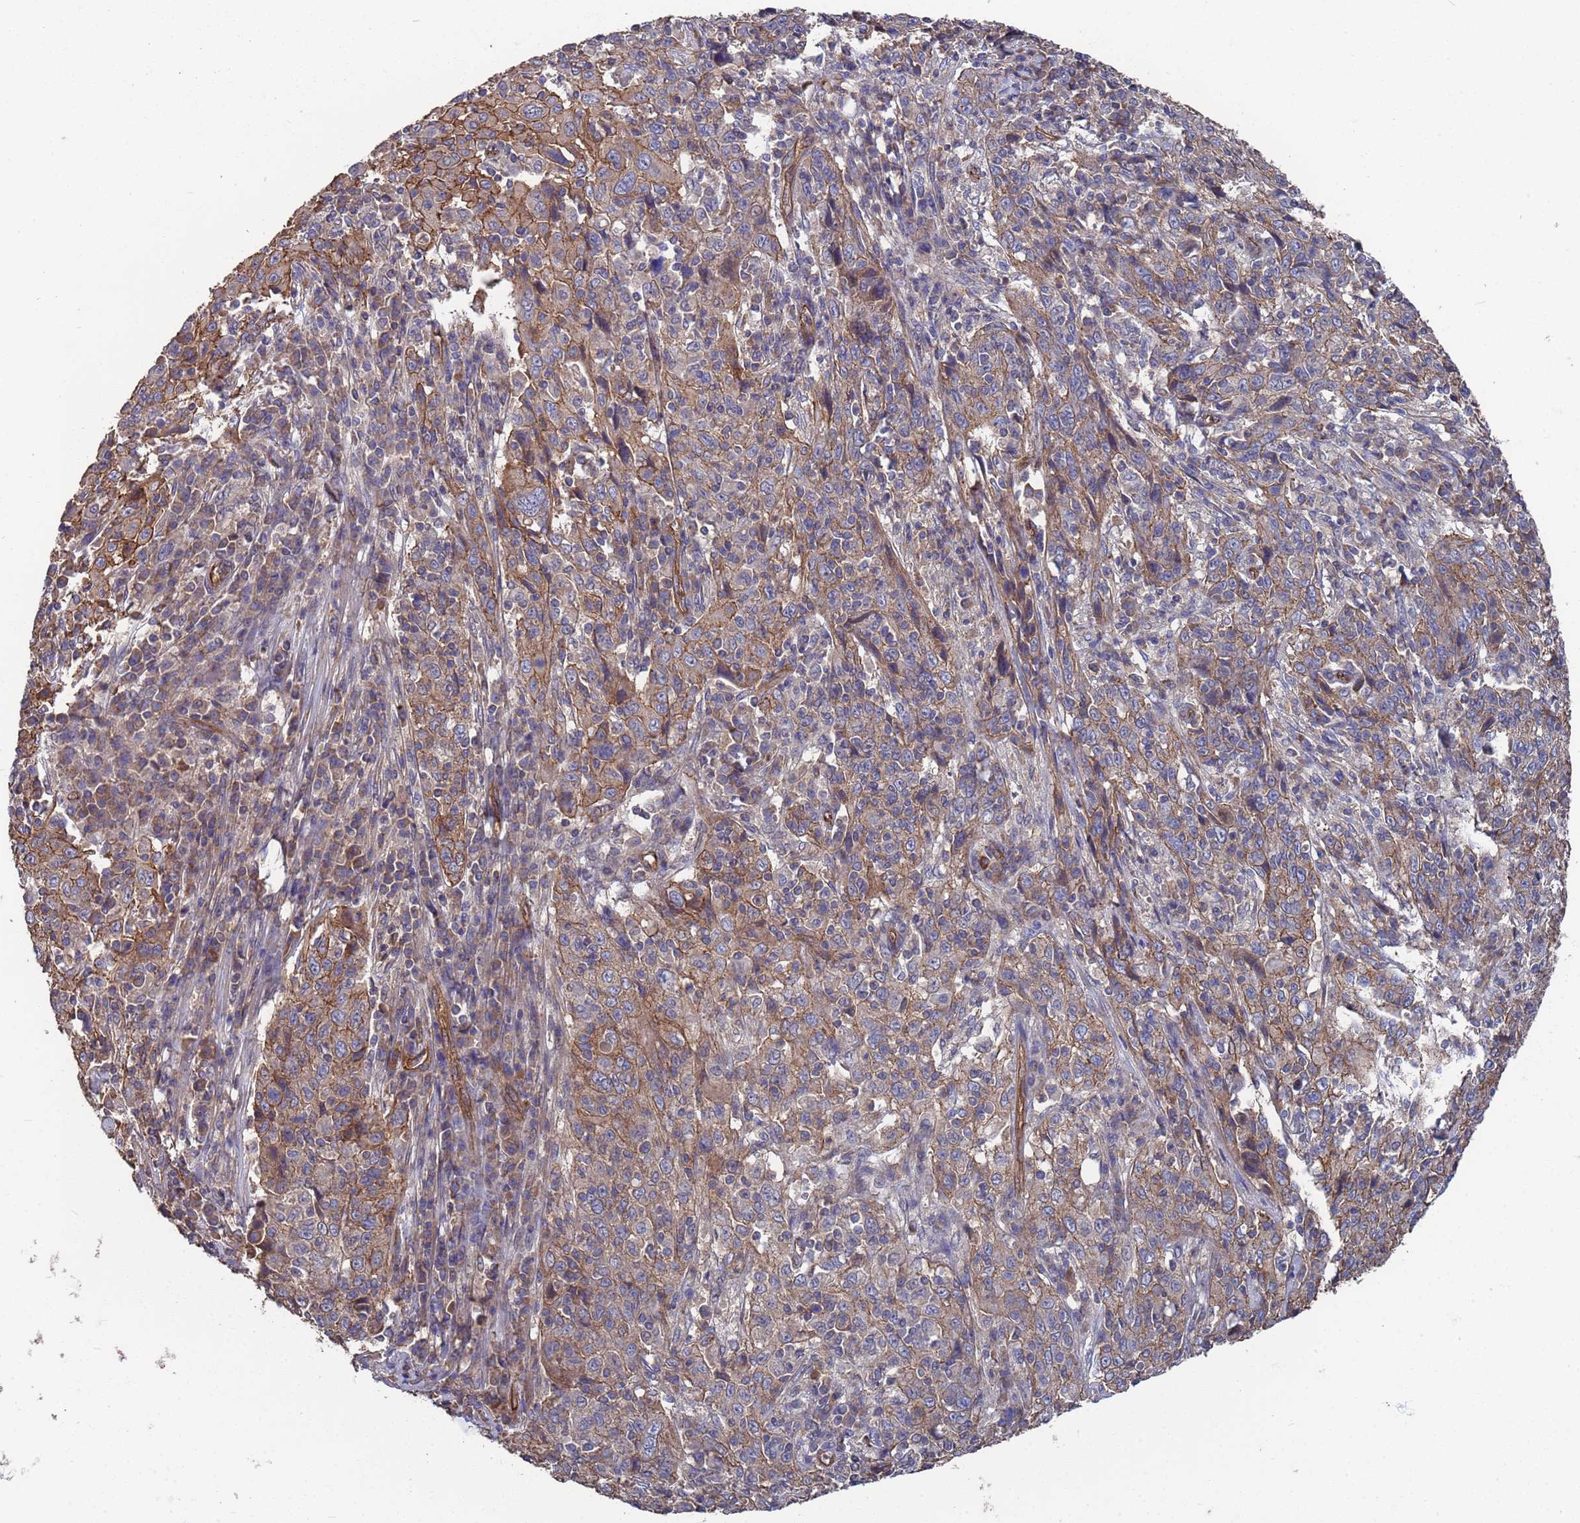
{"staining": {"intensity": "moderate", "quantity": "<25%", "location": "cytoplasmic/membranous"}, "tissue": "cervical cancer", "cell_type": "Tumor cells", "image_type": "cancer", "snomed": [{"axis": "morphology", "description": "Squamous cell carcinoma, NOS"}, {"axis": "topography", "description": "Cervix"}], "caption": "IHC histopathology image of neoplastic tissue: human squamous cell carcinoma (cervical) stained using immunohistochemistry displays low levels of moderate protein expression localized specifically in the cytoplasmic/membranous of tumor cells, appearing as a cytoplasmic/membranous brown color.", "gene": "NDUFAF6", "patient": {"sex": "female", "age": 46}}